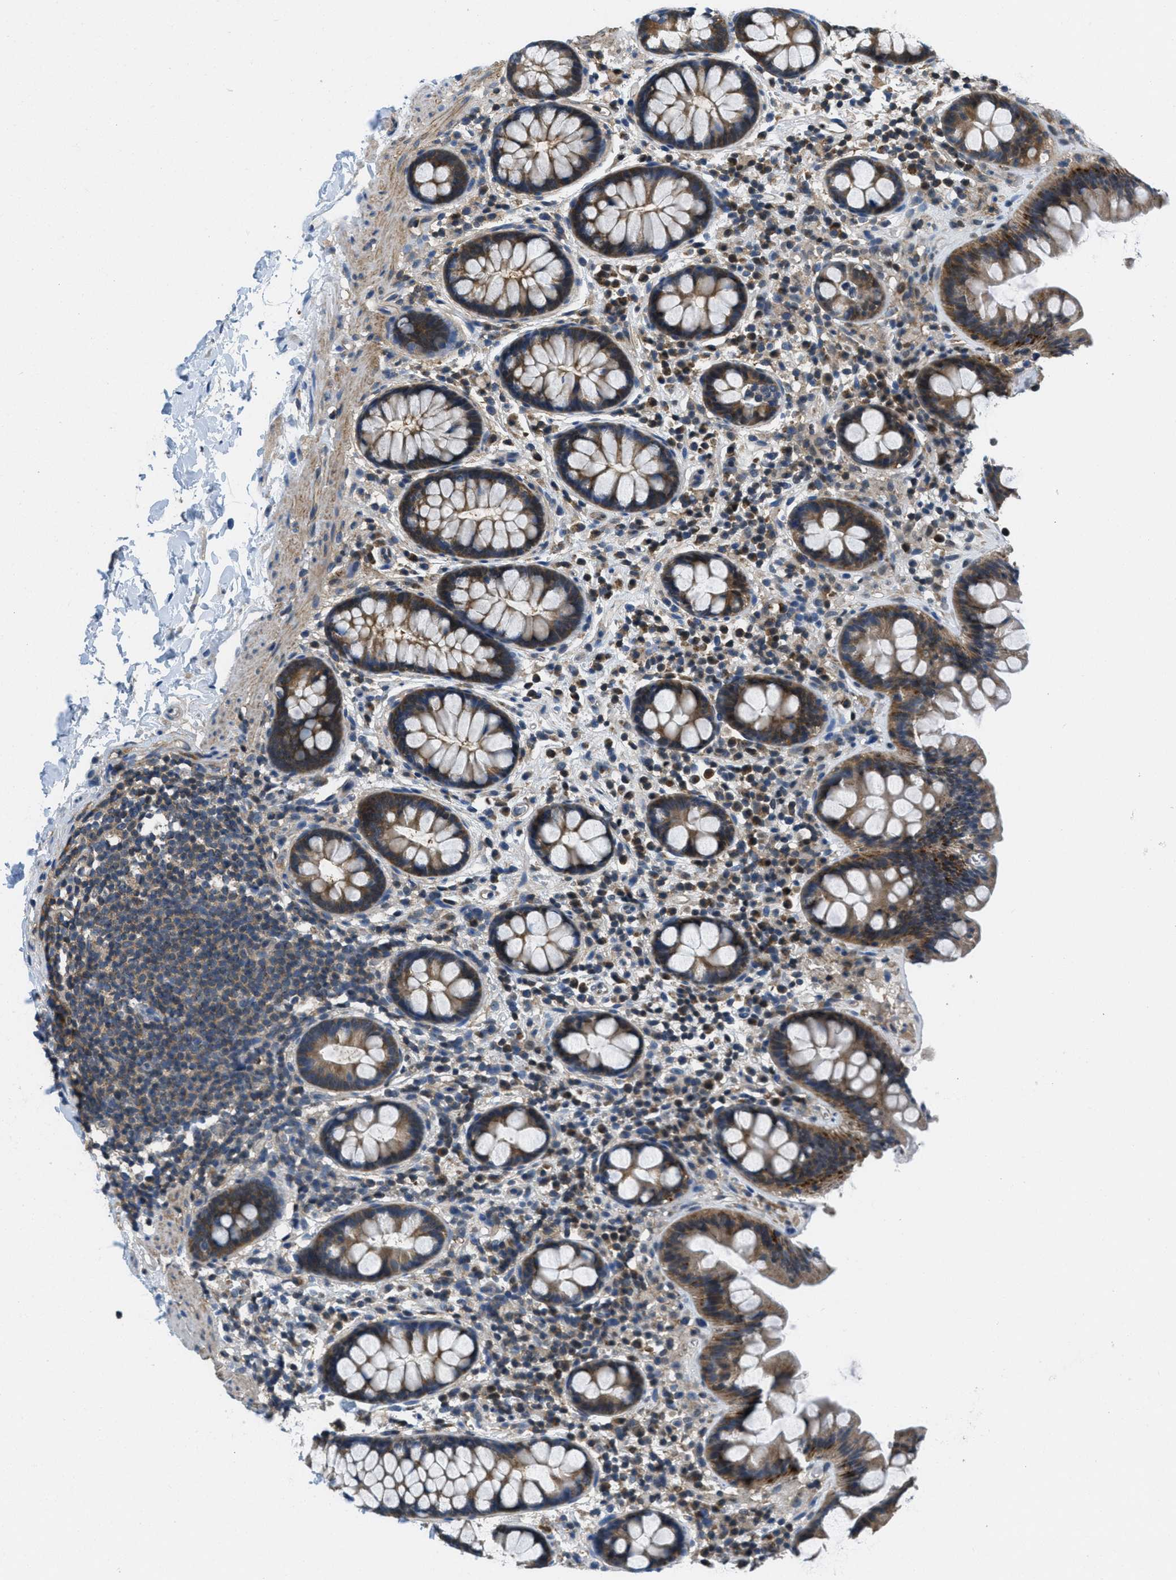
{"staining": {"intensity": "negative", "quantity": "none", "location": "none"}, "tissue": "colon", "cell_type": "Endothelial cells", "image_type": "normal", "snomed": [{"axis": "morphology", "description": "Normal tissue, NOS"}, {"axis": "topography", "description": "Colon"}], "caption": "An immunohistochemistry (IHC) micrograph of normal colon is shown. There is no staining in endothelial cells of colon. The staining is performed using DAB brown chromogen with nuclei counter-stained in using hematoxylin.", "gene": "PIP5K1C", "patient": {"sex": "female", "age": 80}}